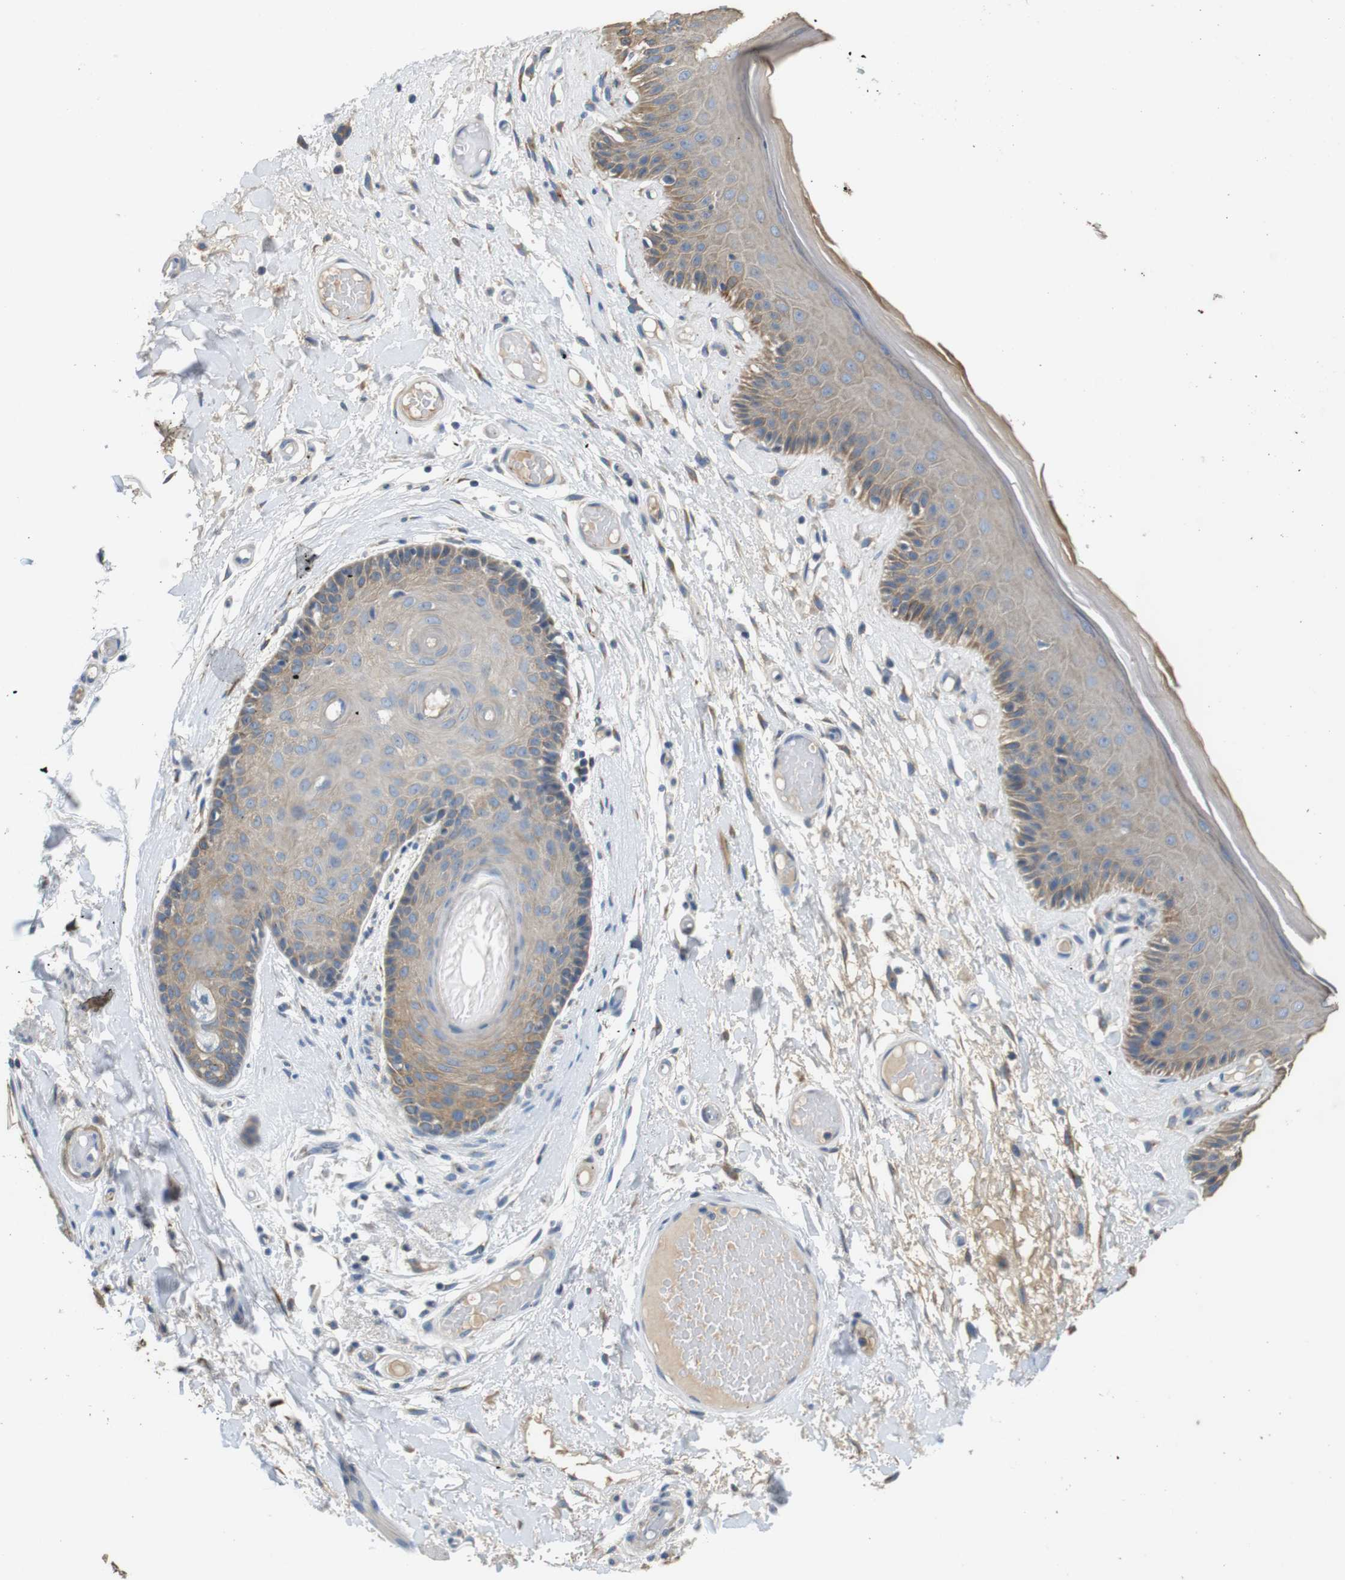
{"staining": {"intensity": "weak", "quantity": ">75%", "location": "cytoplasmic/membranous"}, "tissue": "skin", "cell_type": "Epidermal cells", "image_type": "normal", "snomed": [{"axis": "morphology", "description": "Normal tissue, NOS"}, {"axis": "topography", "description": "Vulva"}], "caption": "Immunohistochemical staining of unremarkable human skin displays weak cytoplasmic/membranous protein positivity in about >75% of epidermal cells.", "gene": "UNC5CL", "patient": {"sex": "female", "age": 73}}